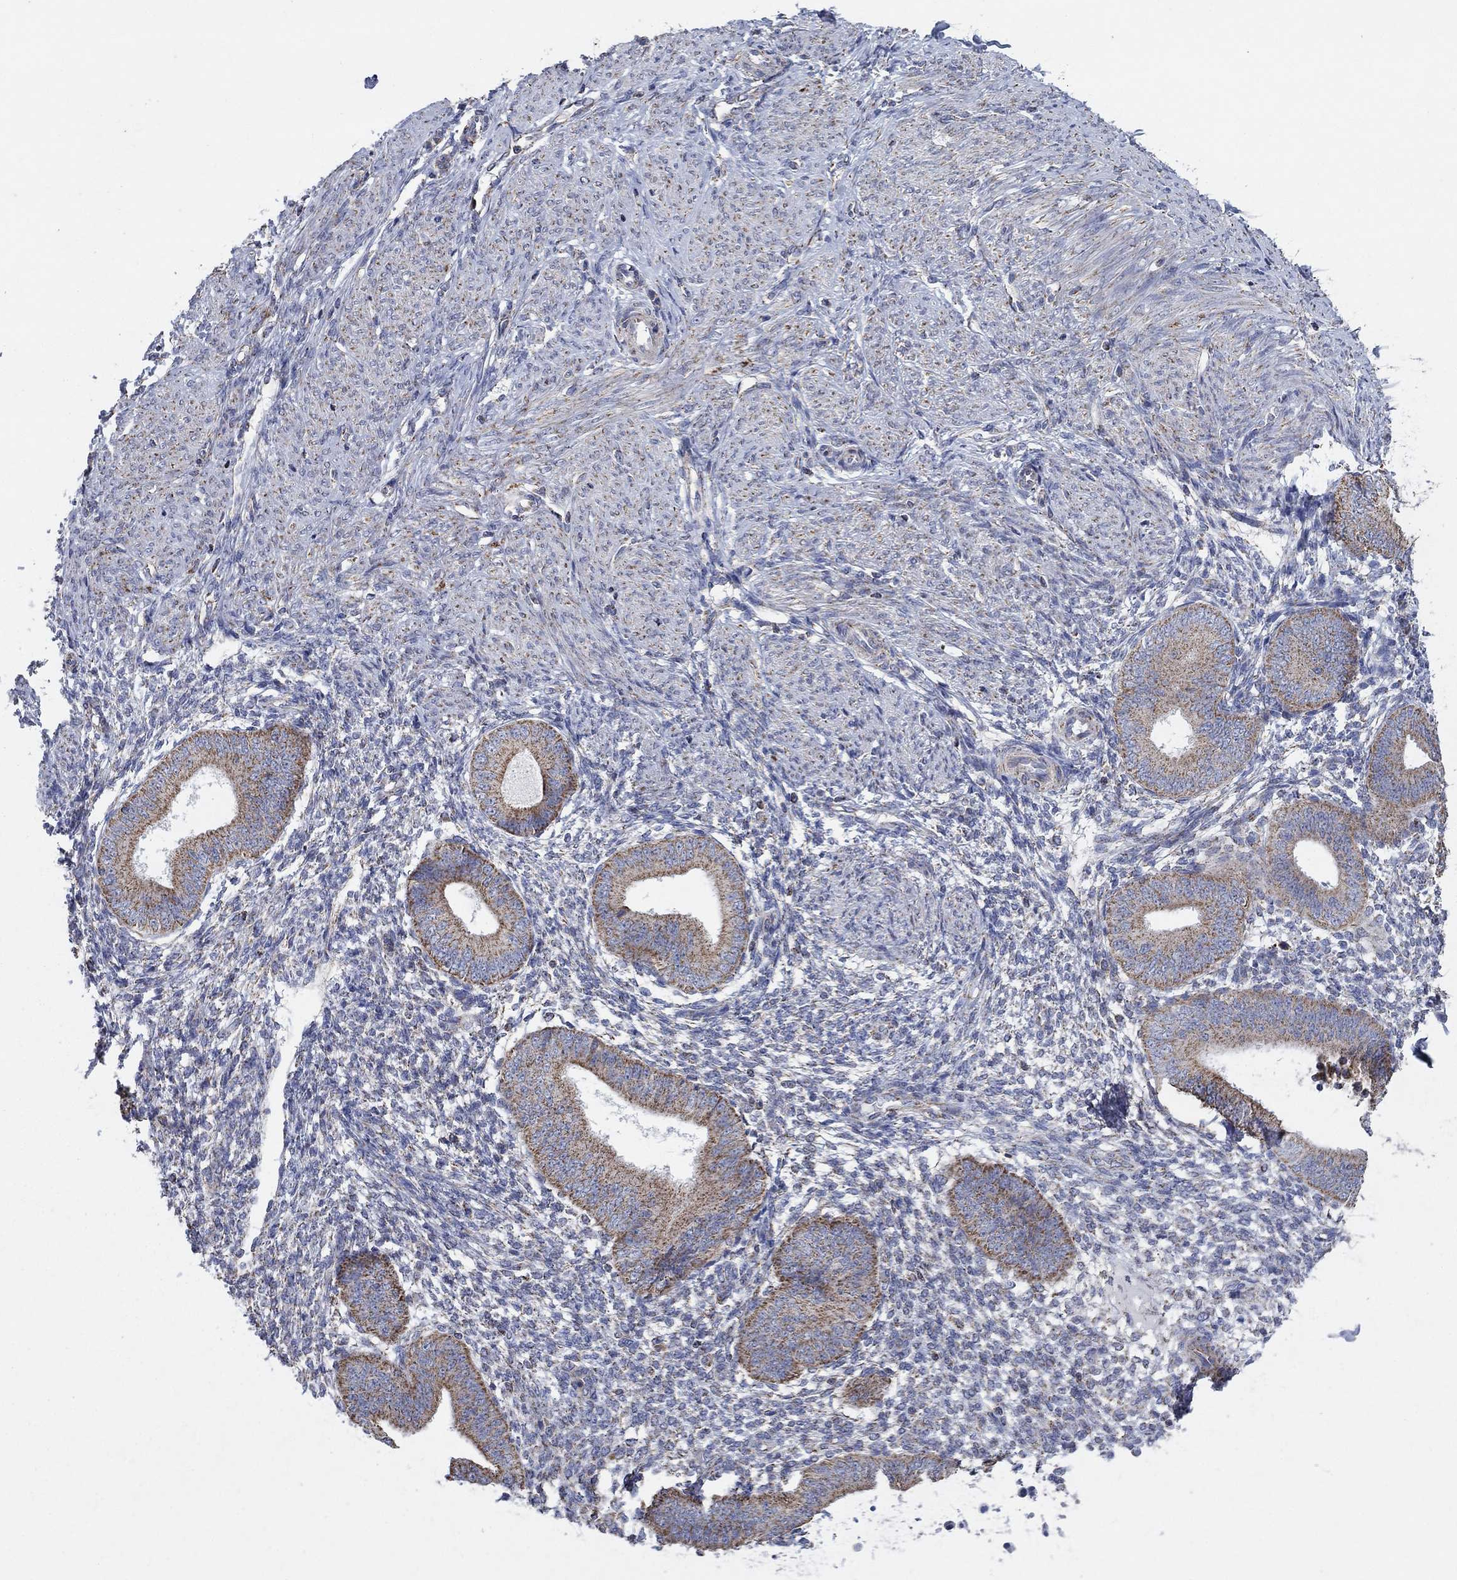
{"staining": {"intensity": "negative", "quantity": "none", "location": "none"}, "tissue": "endometrium", "cell_type": "Cells in endometrial stroma", "image_type": "normal", "snomed": [{"axis": "morphology", "description": "Normal tissue, NOS"}, {"axis": "topography", "description": "Endometrium"}], "caption": "IHC of benign human endometrium shows no positivity in cells in endometrial stroma.", "gene": "C9orf85", "patient": {"sex": "female", "age": 47}}